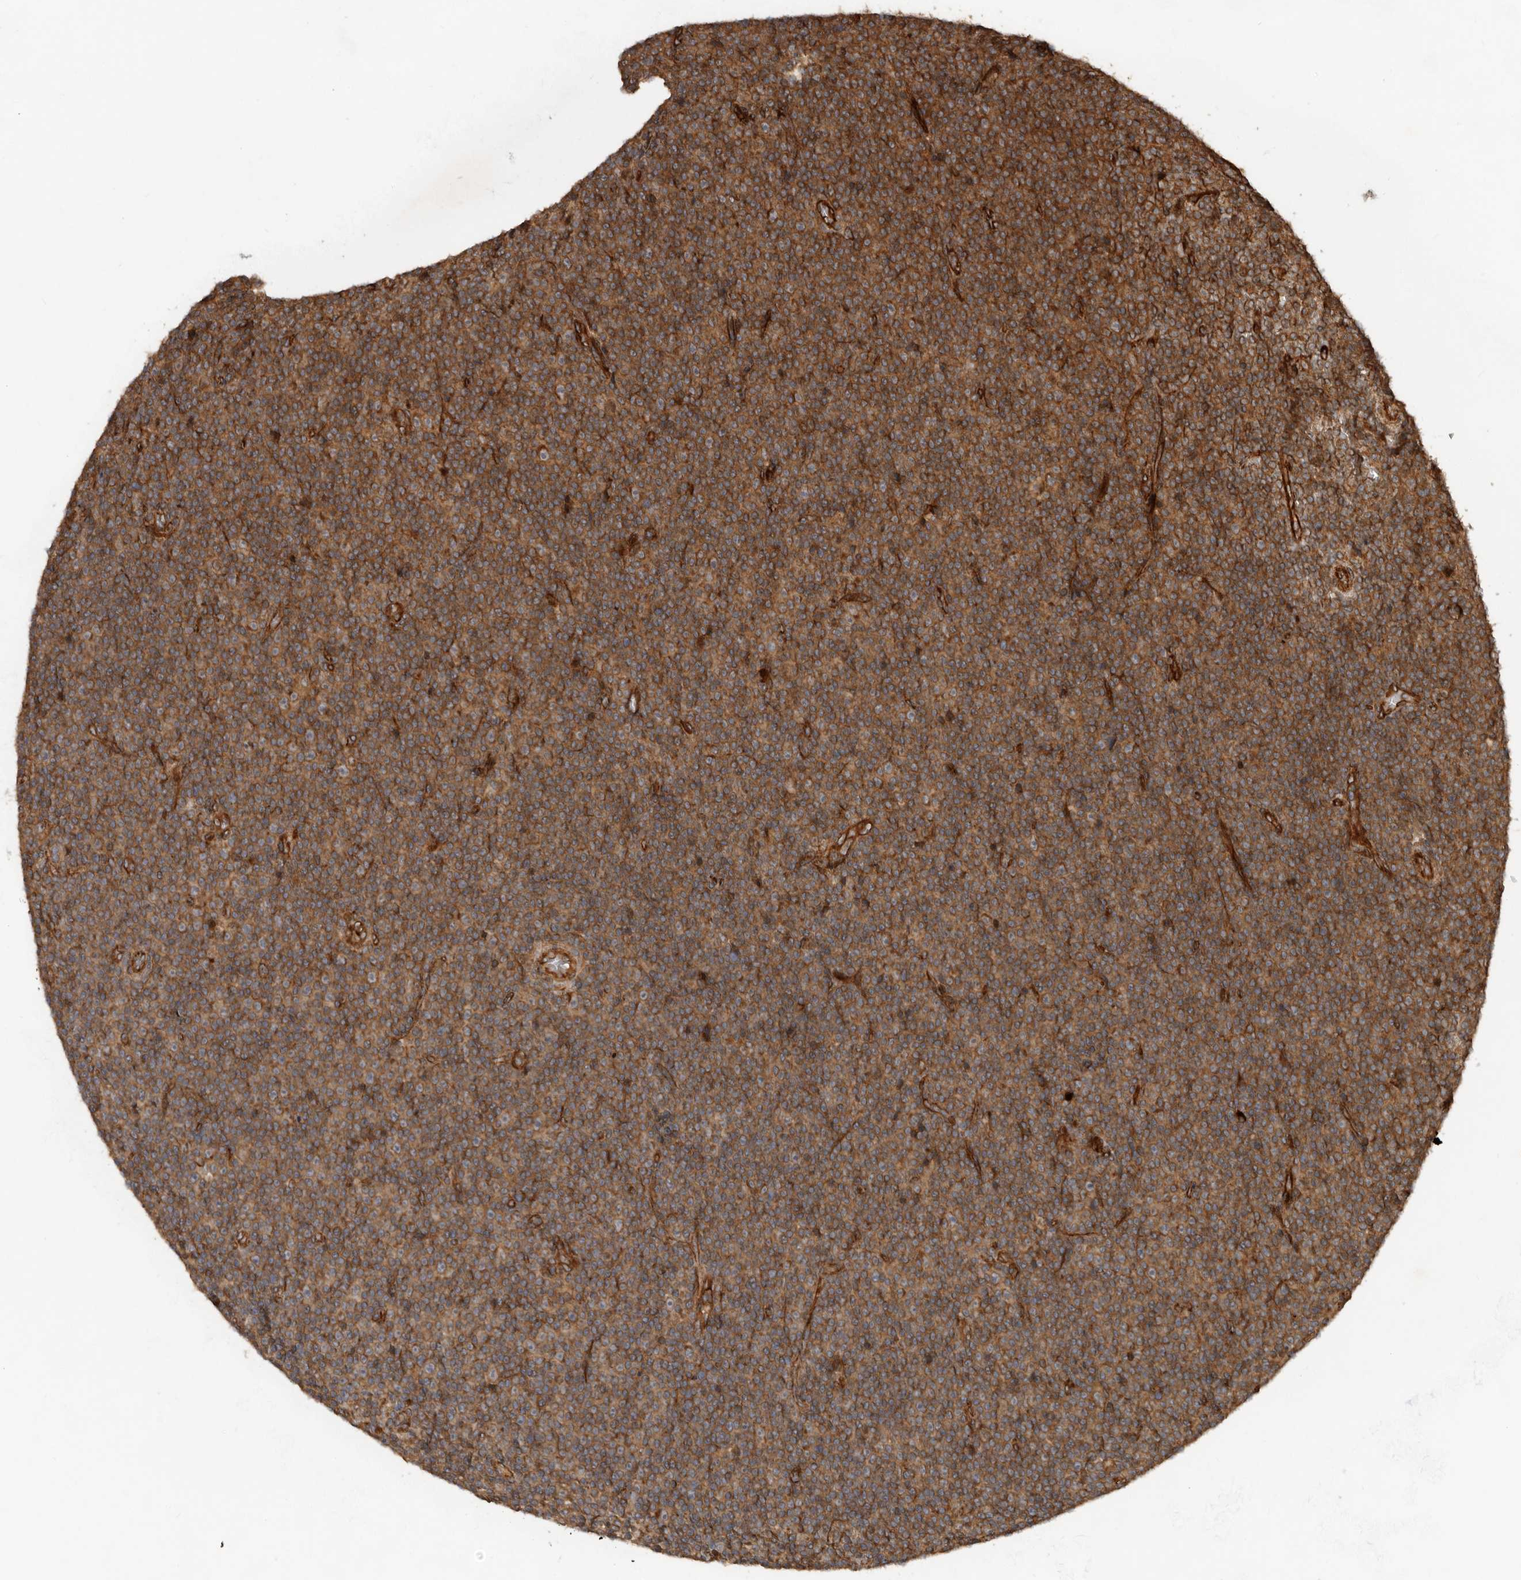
{"staining": {"intensity": "moderate", "quantity": ">75%", "location": "cytoplasmic/membranous"}, "tissue": "lymphoma", "cell_type": "Tumor cells", "image_type": "cancer", "snomed": [{"axis": "morphology", "description": "Malignant lymphoma, non-Hodgkin's type, Low grade"}, {"axis": "topography", "description": "Lymph node"}], "caption": "Brown immunohistochemical staining in human malignant lymphoma, non-Hodgkin's type (low-grade) reveals moderate cytoplasmic/membranous positivity in about >75% of tumor cells. The staining was performed using DAB, with brown indicating positive protein expression. Nuclei are stained blue with hematoxylin.", "gene": "STK36", "patient": {"sex": "female", "age": 67}}